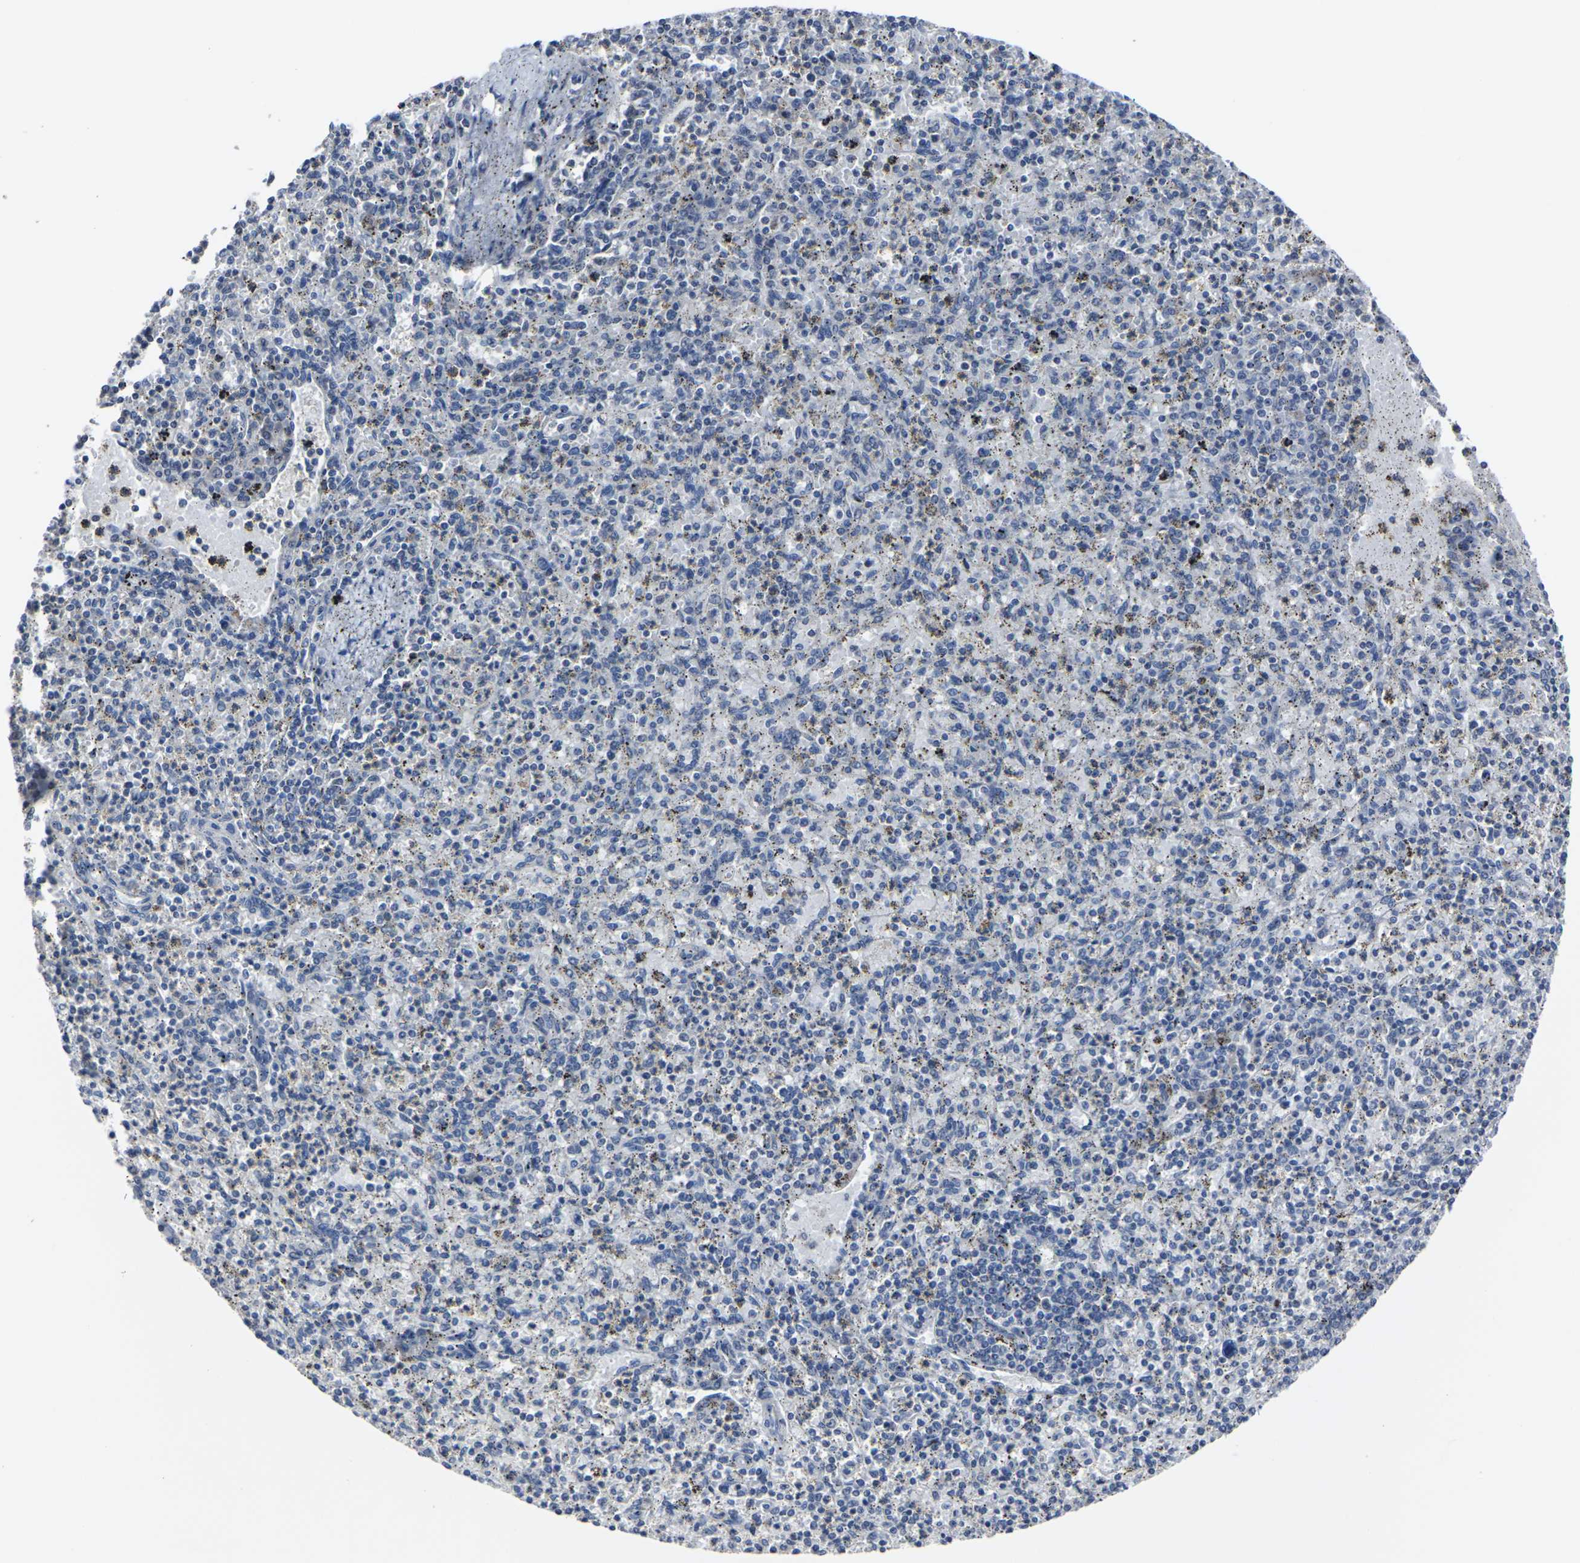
{"staining": {"intensity": "negative", "quantity": "none", "location": "none"}, "tissue": "spleen", "cell_type": "Cells in red pulp", "image_type": "normal", "snomed": [{"axis": "morphology", "description": "Normal tissue, NOS"}, {"axis": "topography", "description": "Spleen"}], "caption": "Immunohistochemical staining of normal human spleen shows no significant staining in cells in red pulp.", "gene": "MSANTD4", "patient": {"sex": "male", "age": 72}}